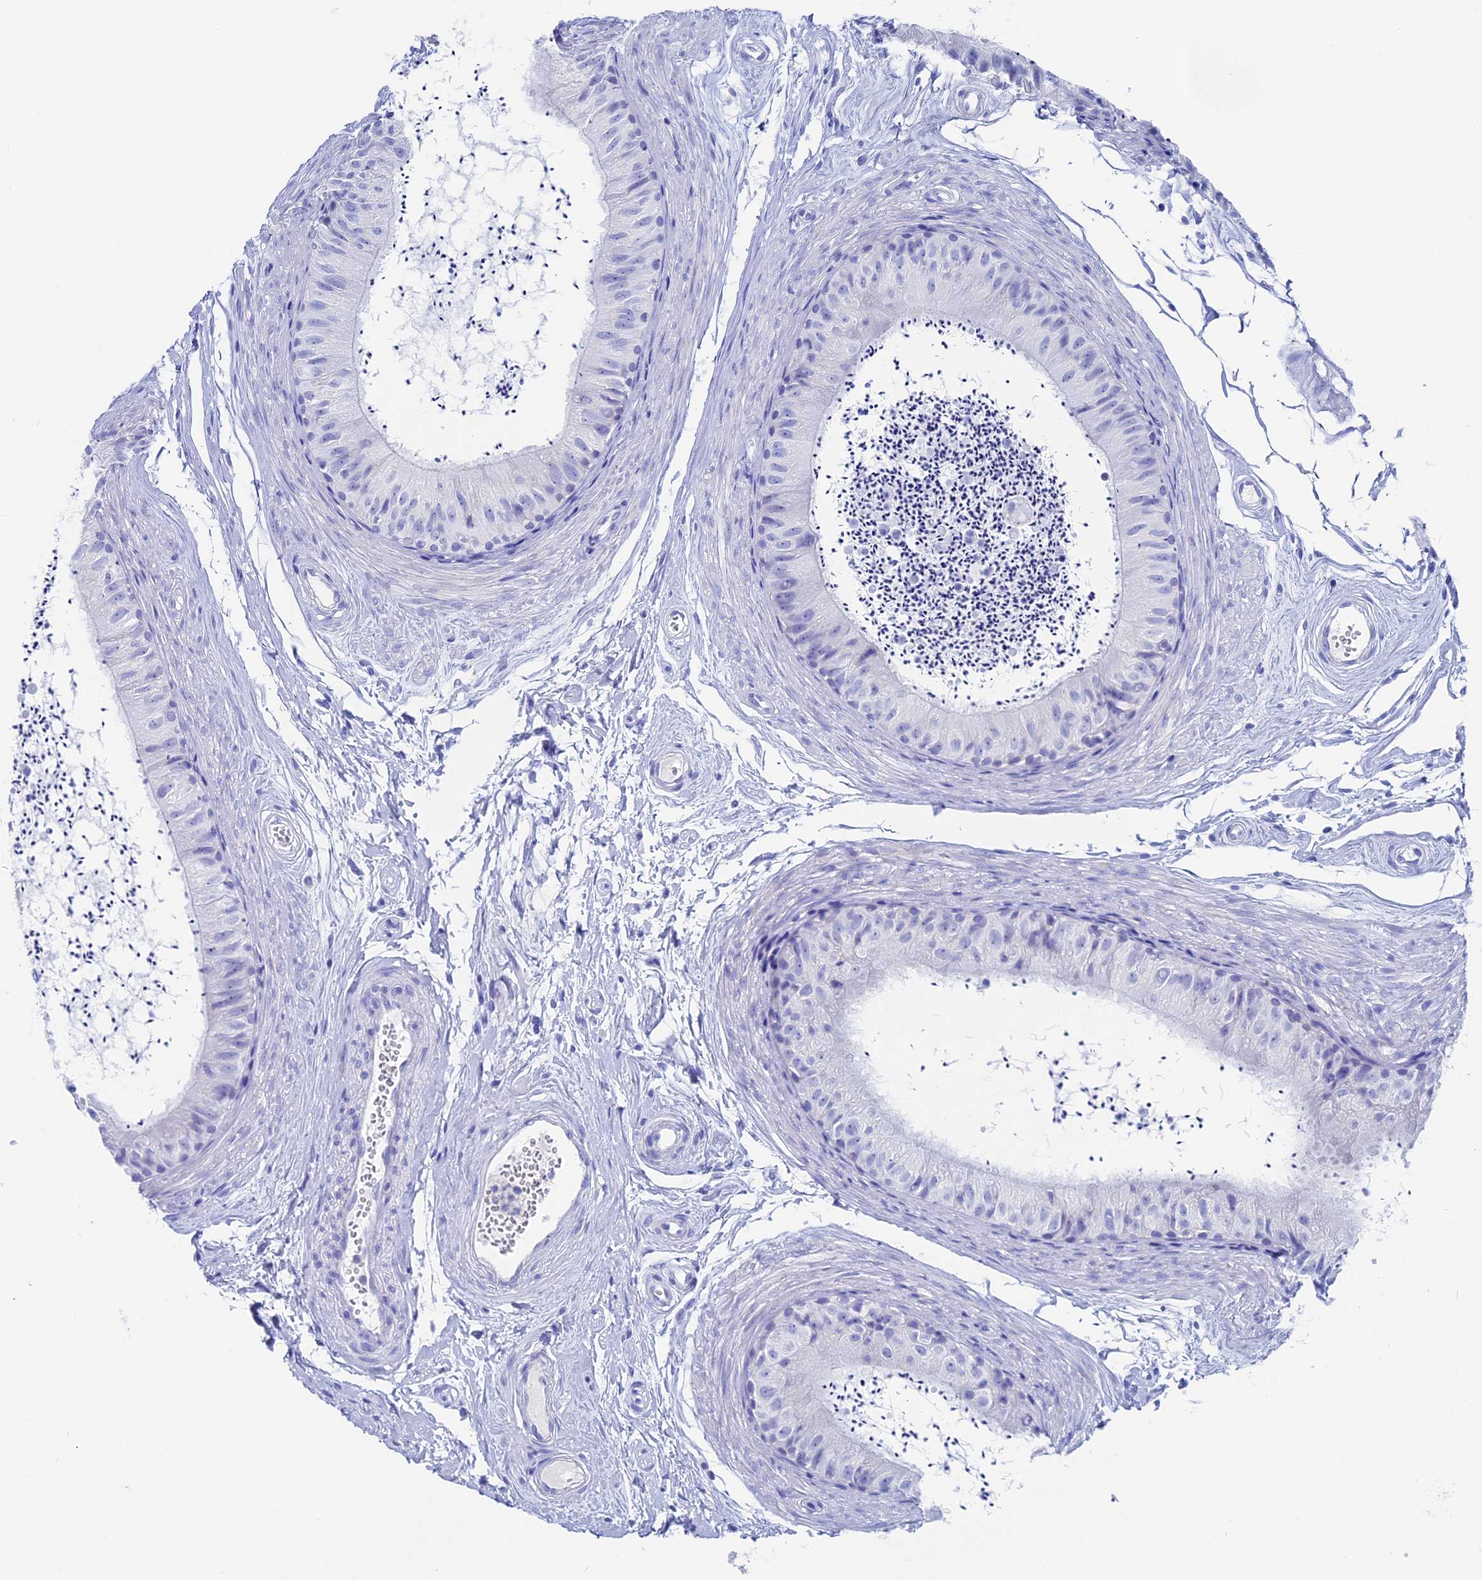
{"staining": {"intensity": "negative", "quantity": "none", "location": "none"}, "tissue": "epididymis", "cell_type": "Glandular cells", "image_type": "normal", "snomed": [{"axis": "morphology", "description": "Normal tissue, NOS"}, {"axis": "topography", "description": "Epididymis"}], "caption": "DAB (3,3'-diaminobenzidine) immunohistochemical staining of unremarkable epididymis exhibits no significant staining in glandular cells. (DAB (3,3'-diaminobenzidine) immunohistochemistry with hematoxylin counter stain).", "gene": "UNC119", "patient": {"sex": "male", "age": 56}}